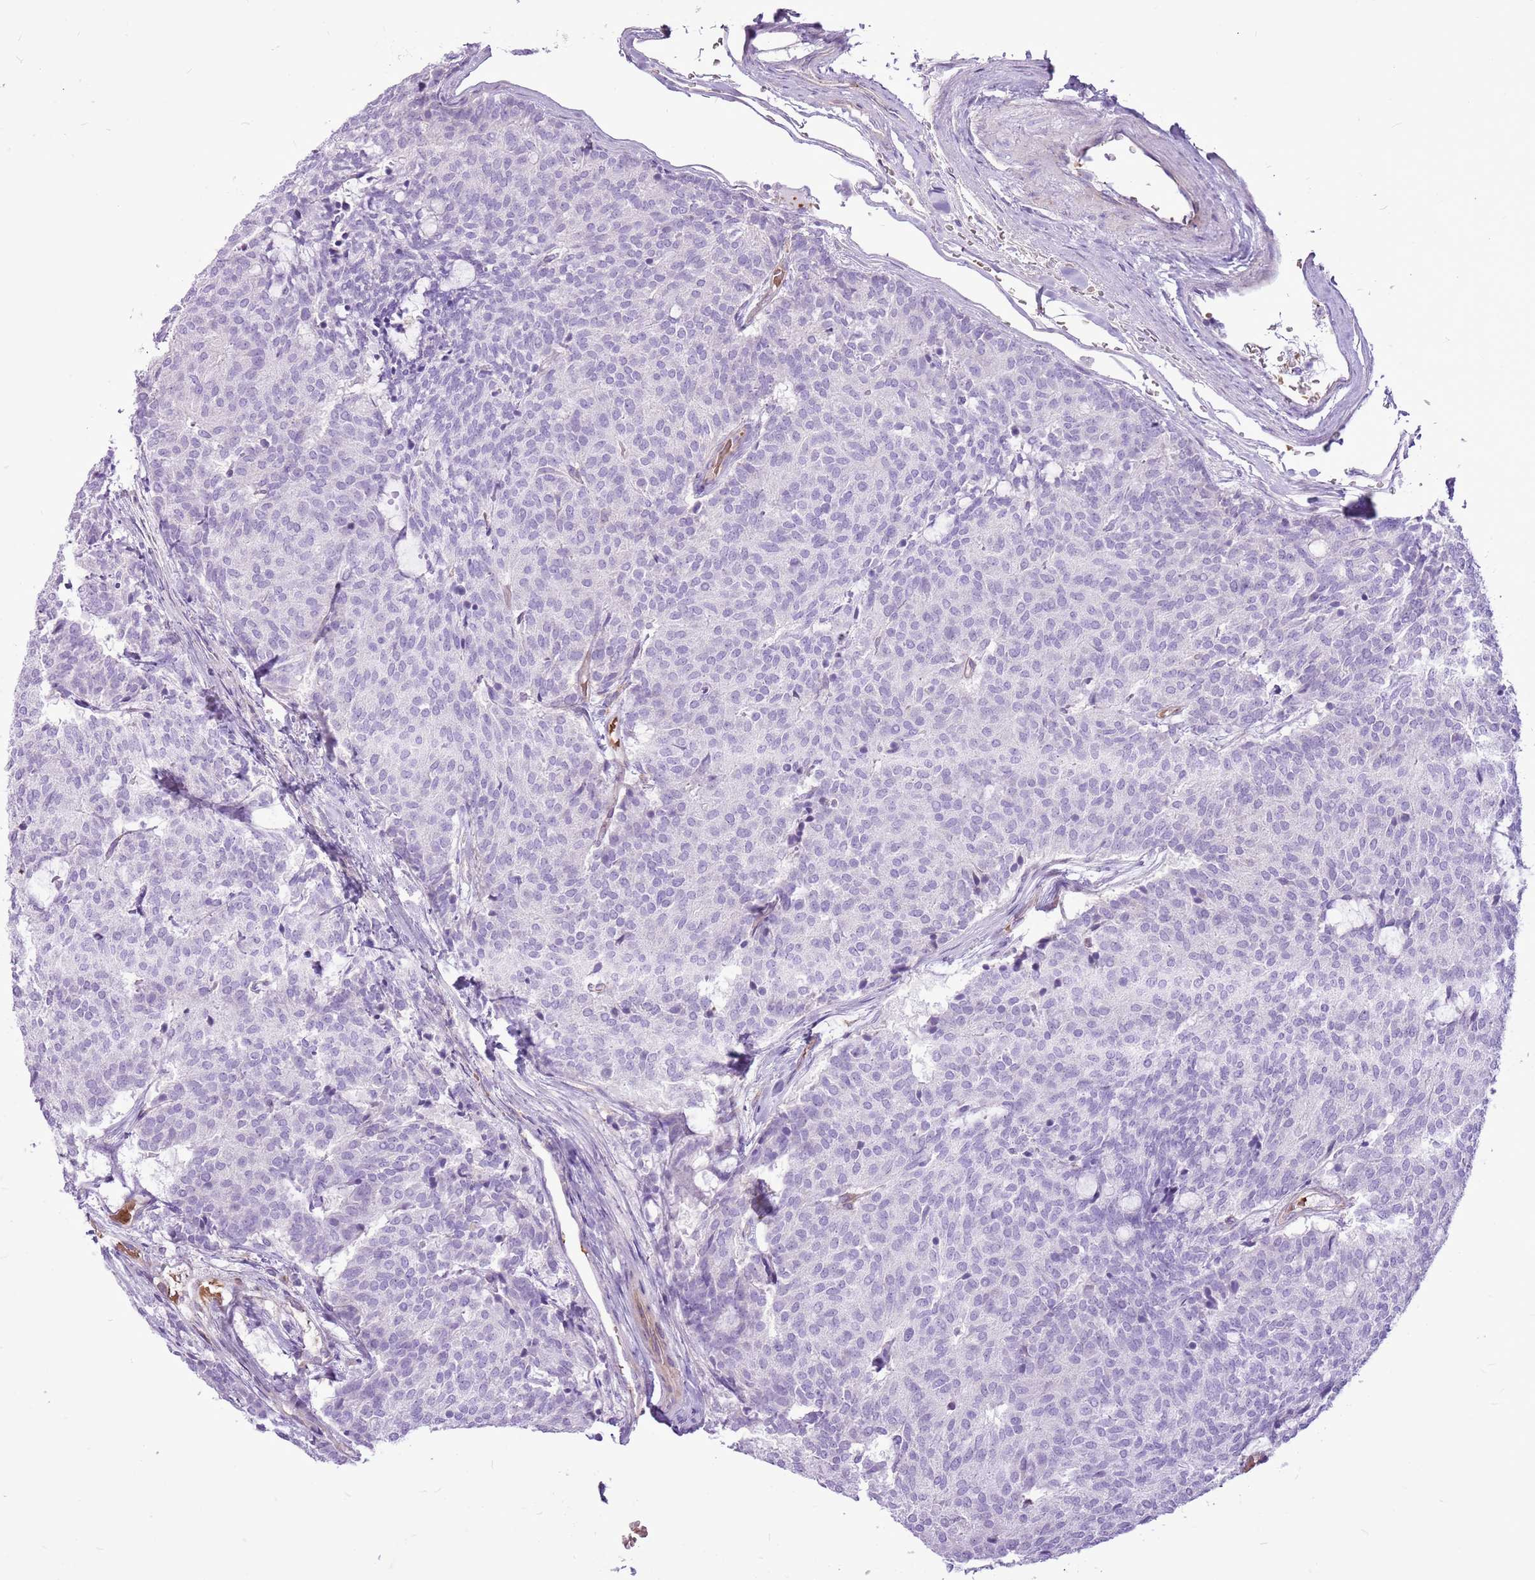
{"staining": {"intensity": "negative", "quantity": "none", "location": "none"}, "tissue": "carcinoid", "cell_type": "Tumor cells", "image_type": "cancer", "snomed": [{"axis": "morphology", "description": "Carcinoid, malignant, NOS"}, {"axis": "topography", "description": "Pancreas"}], "caption": "Tumor cells show no significant positivity in carcinoid (malignant).", "gene": "CHAC2", "patient": {"sex": "female", "age": 54}}